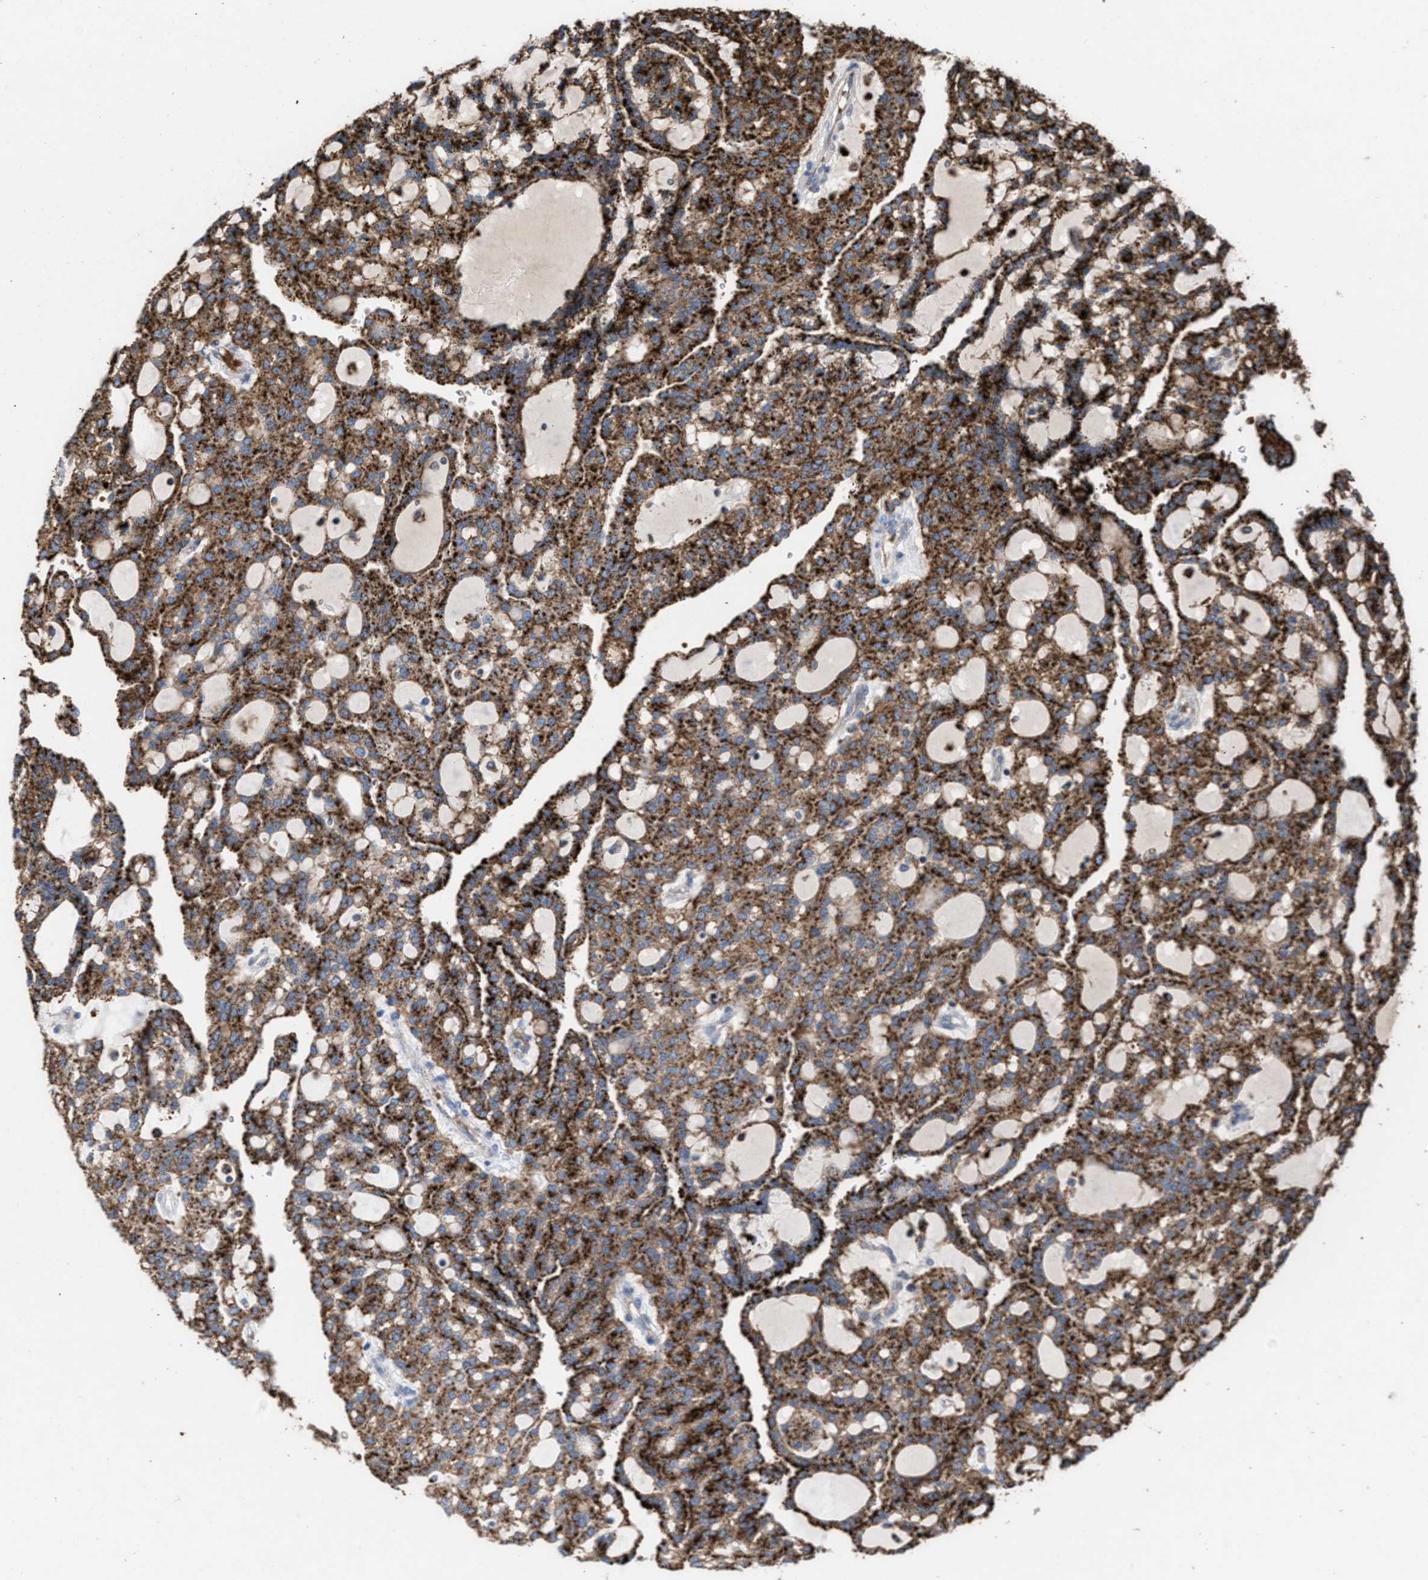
{"staining": {"intensity": "strong", "quantity": ">75%", "location": "cytoplasmic/membranous"}, "tissue": "renal cancer", "cell_type": "Tumor cells", "image_type": "cancer", "snomed": [{"axis": "morphology", "description": "Adenocarcinoma, NOS"}, {"axis": "topography", "description": "Kidney"}], "caption": "Renal adenocarcinoma tissue displays strong cytoplasmic/membranous positivity in about >75% of tumor cells (DAB IHC with brightfield microscopy, high magnification).", "gene": "ELMO3", "patient": {"sex": "male", "age": 63}}